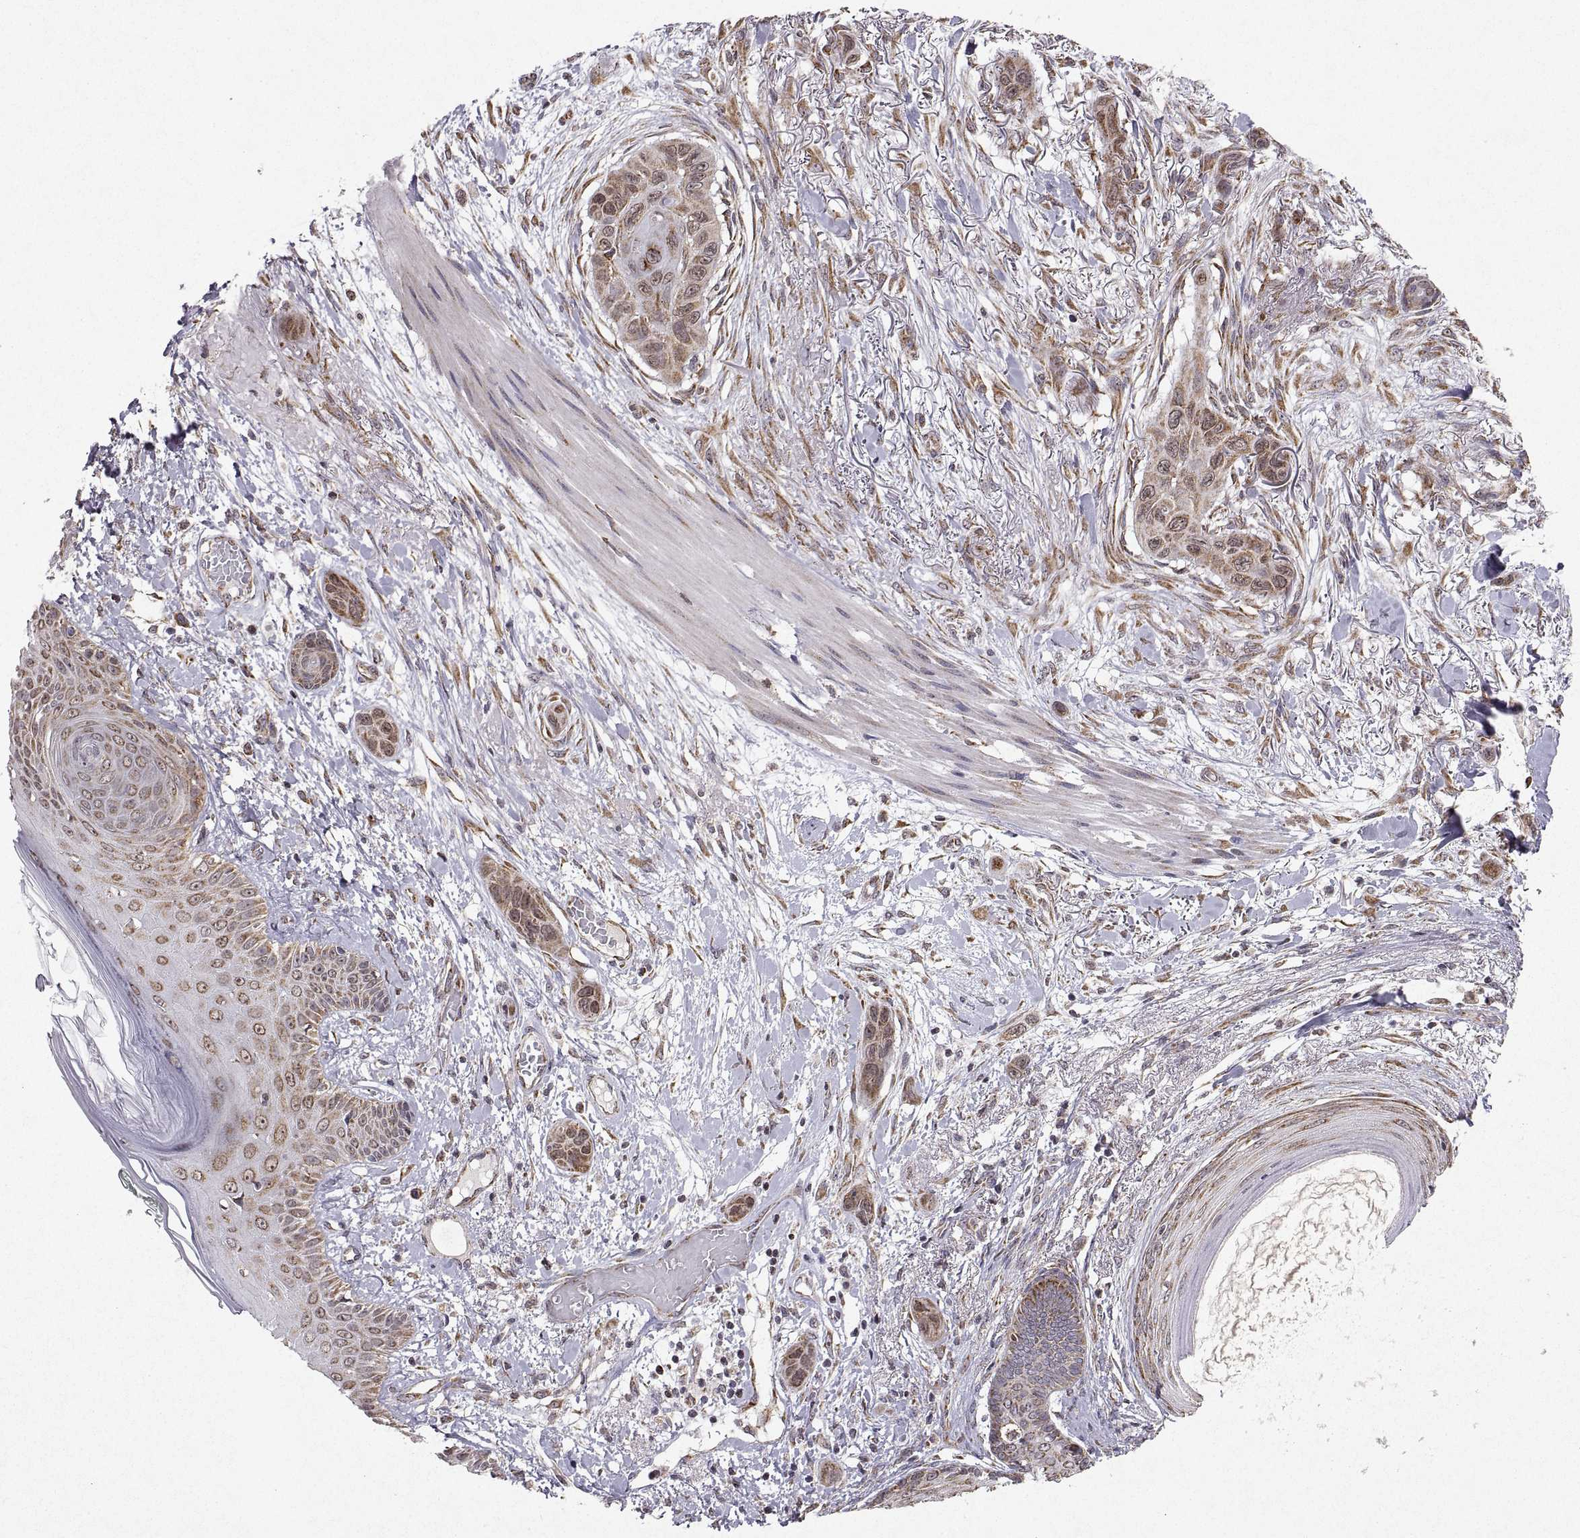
{"staining": {"intensity": "moderate", "quantity": "25%-75%", "location": "cytoplasmic/membranous"}, "tissue": "skin cancer", "cell_type": "Tumor cells", "image_type": "cancer", "snomed": [{"axis": "morphology", "description": "Squamous cell carcinoma, NOS"}, {"axis": "topography", "description": "Skin"}], "caption": "Human skin cancer stained with a protein marker demonstrates moderate staining in tumor cells.", "gene": "MANBAL", "patient": {"sex": "male", "age": 79}}